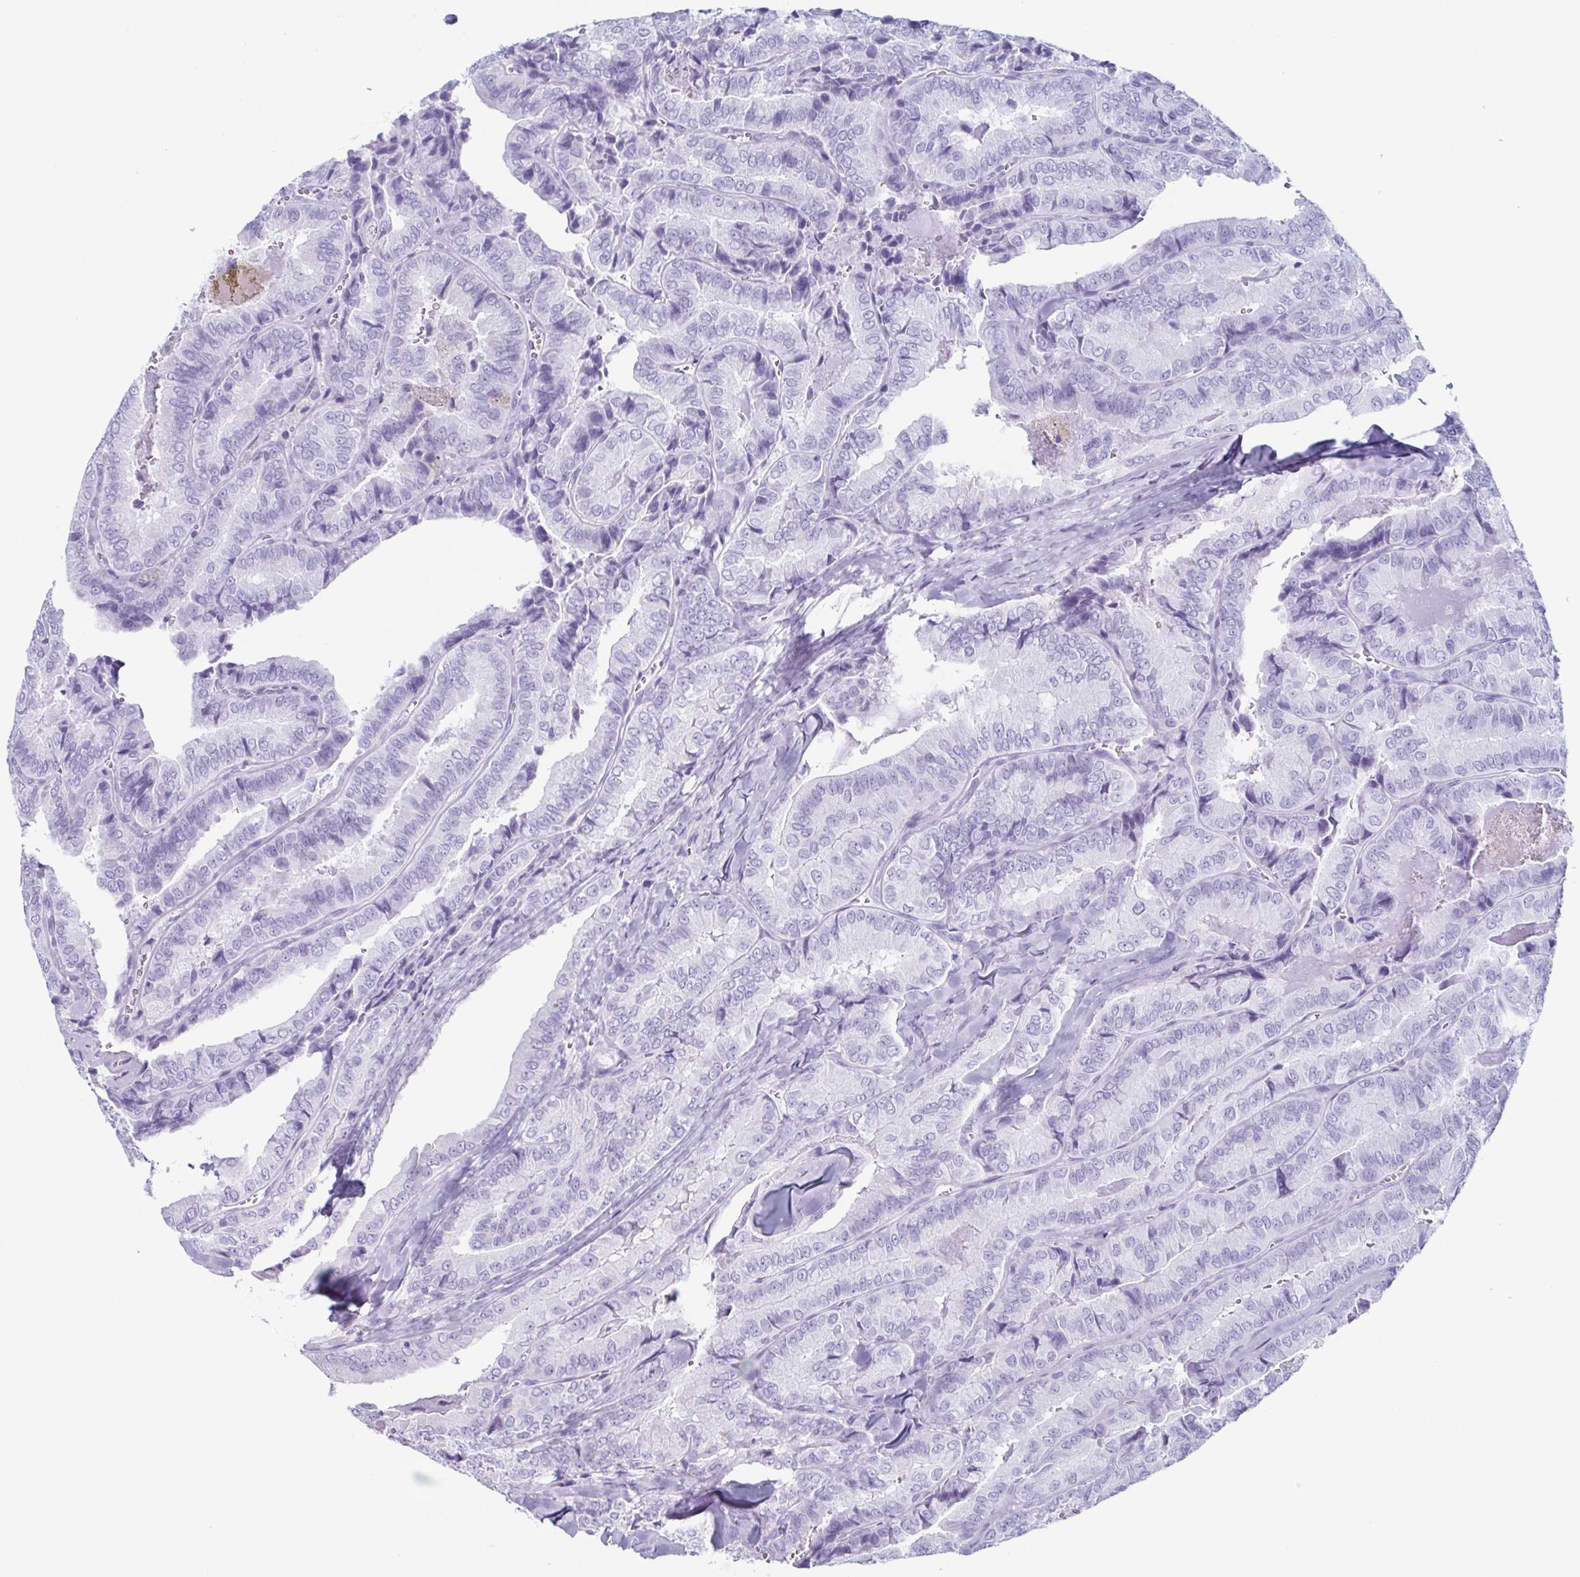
{"staining": {"intensity": "negative", "quantity": "none", "location": "none"}, "tissue": "thyroid cancer", "cell_type": "Tumor cells", "image_type": "cancer", "snomed": [{"axis": "morphology", "description": "Papillary adenocarcinoma, NOS"}, {"axis": "topography", "description": "Thyroid gland"}], "caption": "IHC of thyroid papillary adenocarcinoma shows no positivity in tumor cells. (DAB immunohistochemistry with hematoxylin counter stain).", "gene": "ENKUR", "patient": {"sex": "female", "age": 75}}